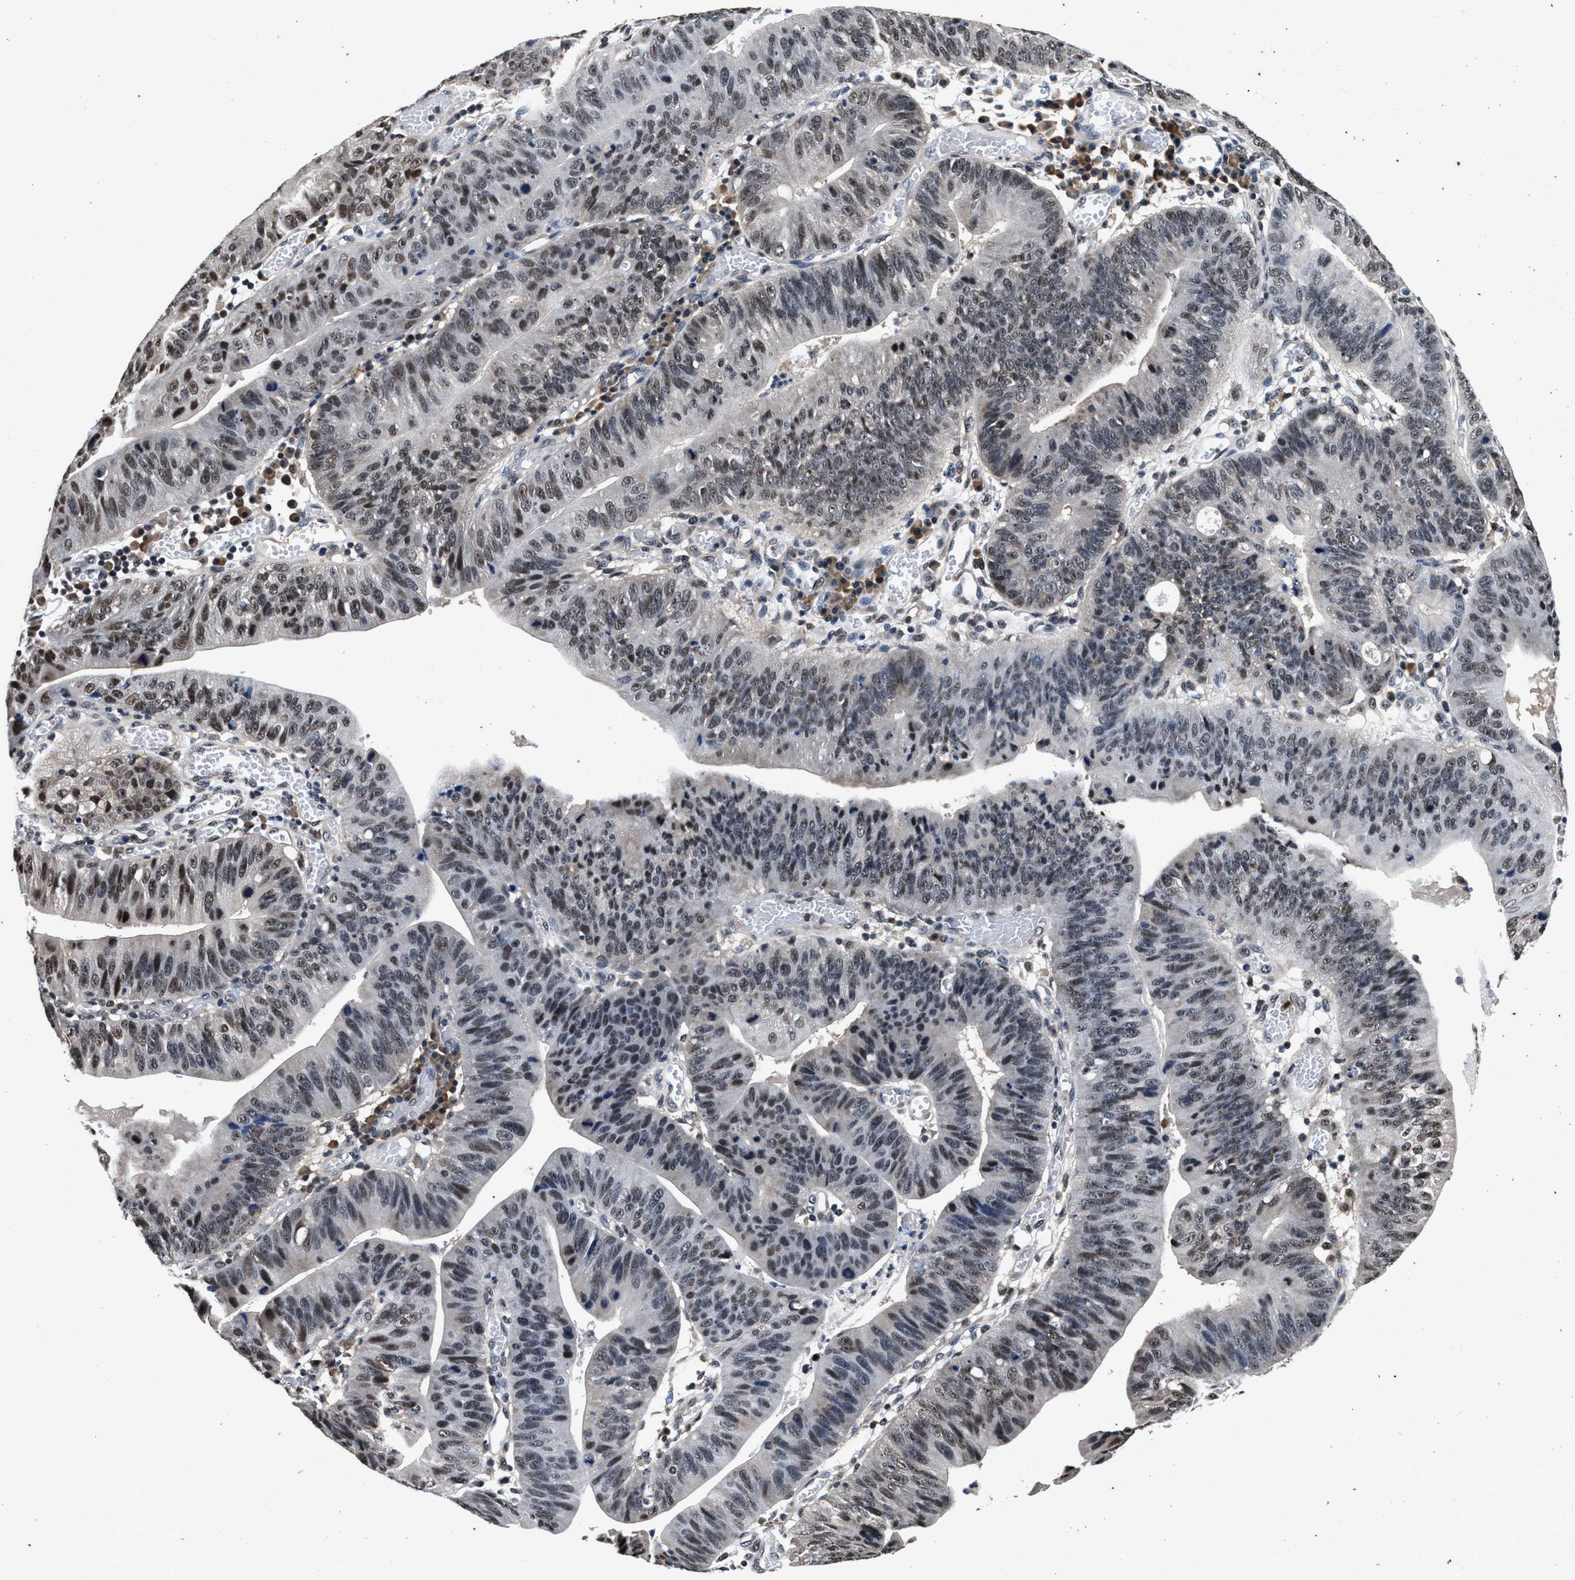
{"staining": {"intensity": "moderate", "quantity": "25%-75%", "location": "nuclear"}, "tissue": "stomach cancer", "cell_type": "Tumor cells", "image_type": "cancer", "snomed": [{"axis": "morphology", "description": "Adenocarcinoma, NOS"}, {"axis": "topography", "description": "Stomach"}], "caption": "Stomach cancer tissue reveals moderate nuclear staining in approximately 25%-75% of tumor cells", "gene": "USP16", "patient": {"sex": "male", "age": 59}}